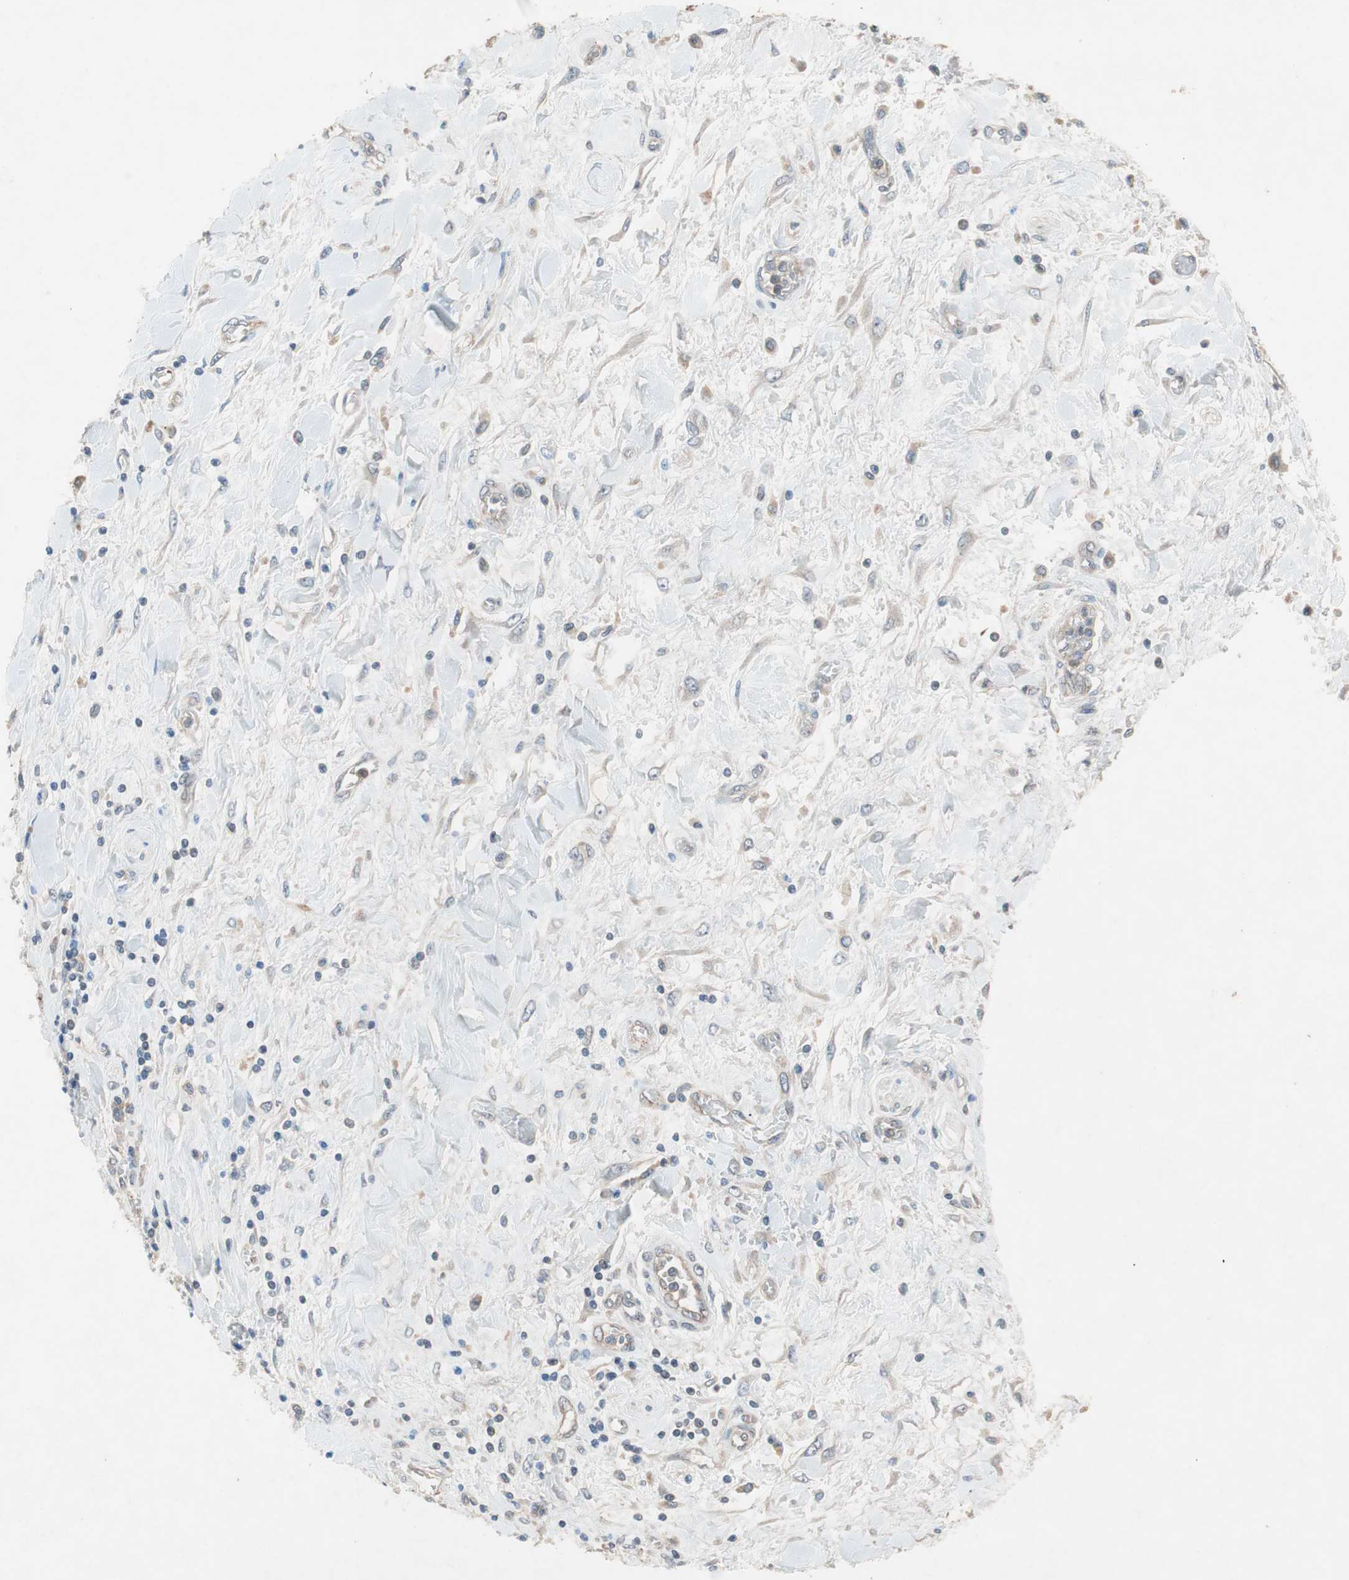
{"staining": {"intensity": "negative", "quantity": "none", "location": "none"}, "tissue": "pancreatic cancer", "cell_type": "Tumor cells", "image_type": "cancer", "snomed": [{"axis": "morphology", "description": "Adenocarcinoma, NOS"}, {"axis": "topography", "description": "Pancreas"}], "caption": "Pancreatic adenocarcinoma was stained to show a protein in brown. There is no significant staining in tumor cells.", "gene": "GALT", "patient": {"sex": "female", "age": 70}}